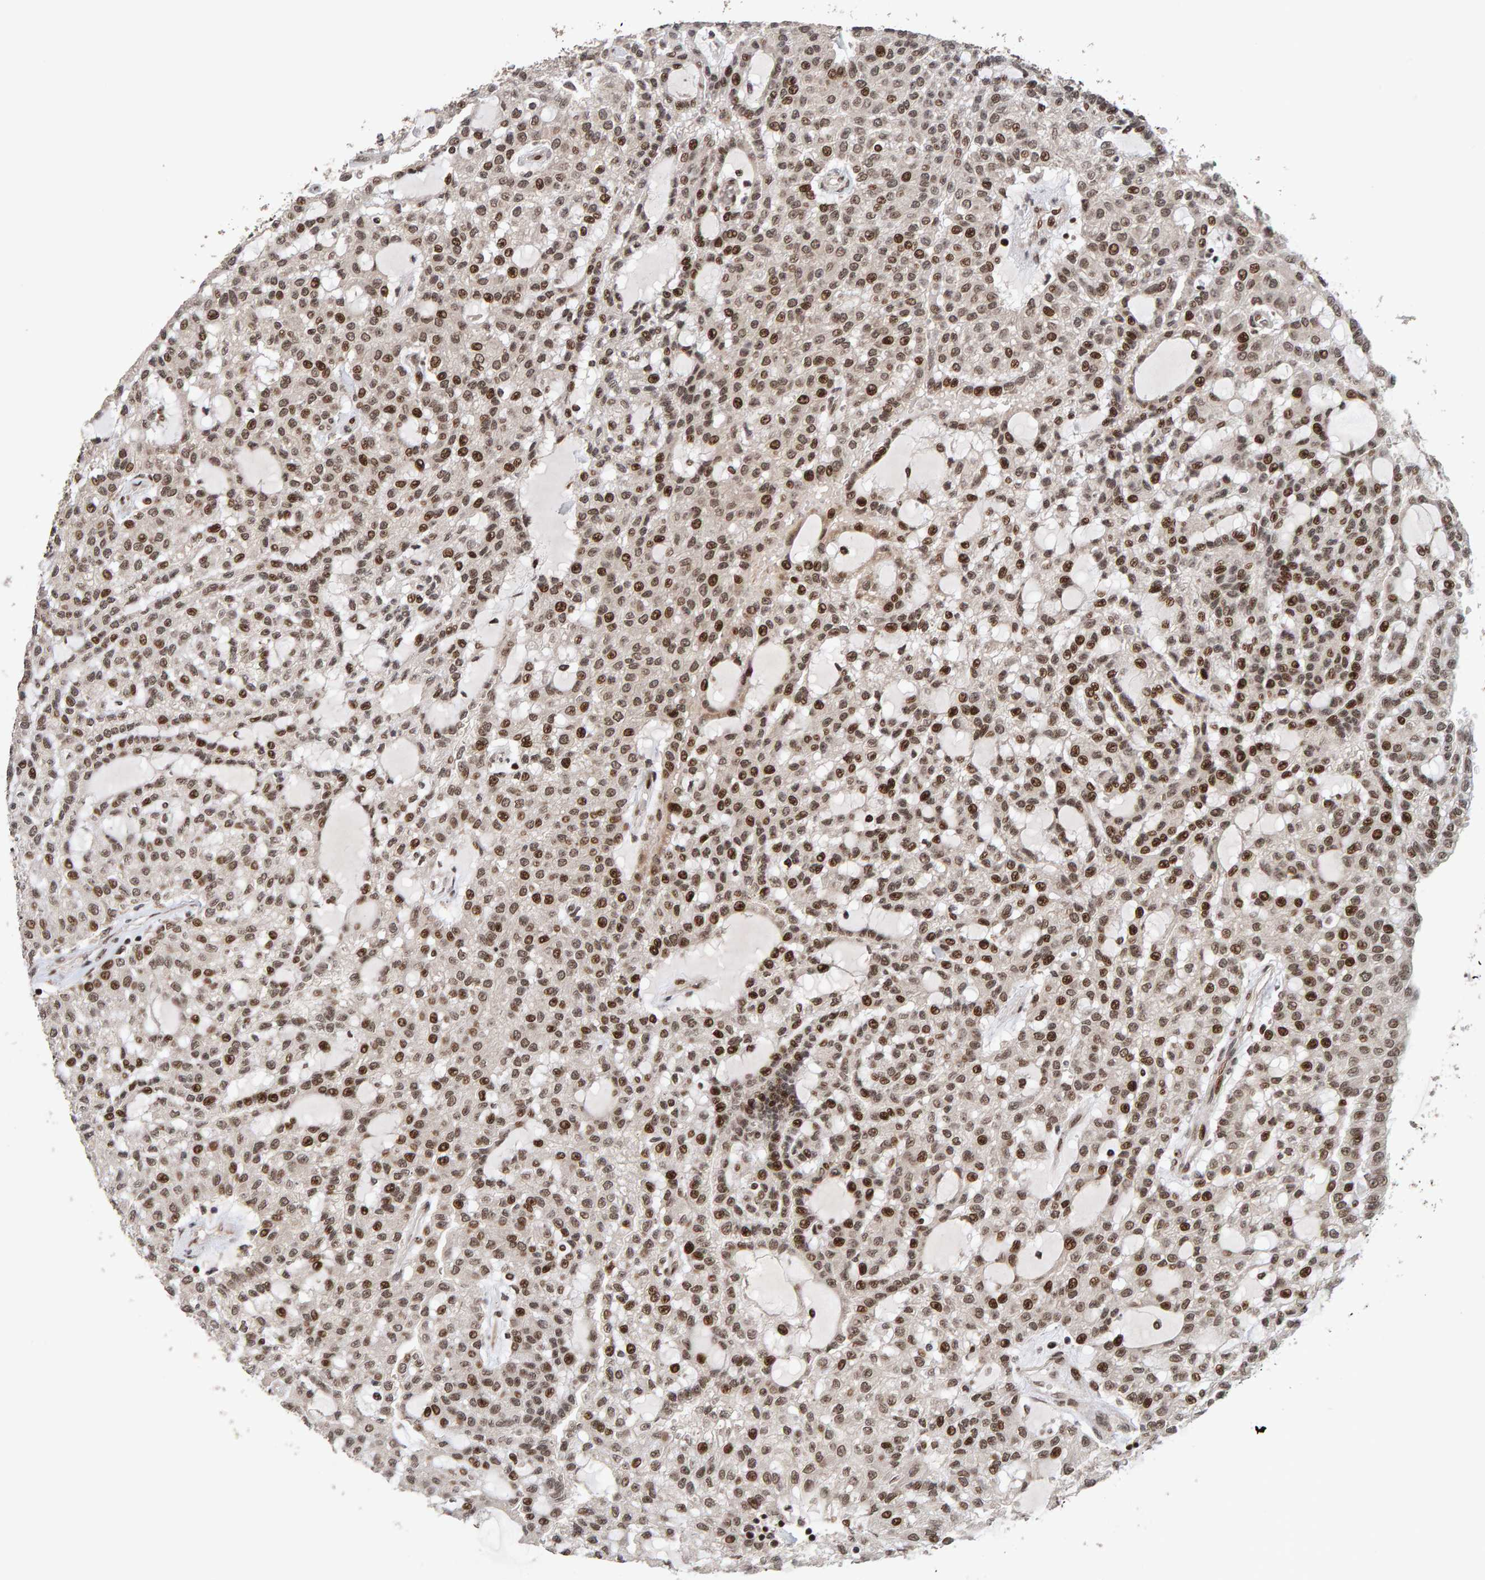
{"staining": {"intensity": "strong", "quantity": ">75%", "location": "nuclear"}, "tissue": "renal cancer", "cell_type": "Tumor cells", "image_type": "cancer", "snomed": [{"axis": "morphology", "description": "Adenocarcinoma, NOS"}, {"axis": "topography", "description": "Kidney"}], "caption": "Human adenocarcinoma (renal) stained with a brown dye shows strong nuclear positive positivity in approximately >75% of tumor cells.", "gene": "CHD4", "patient": {"sex": "male", "age": 63}}